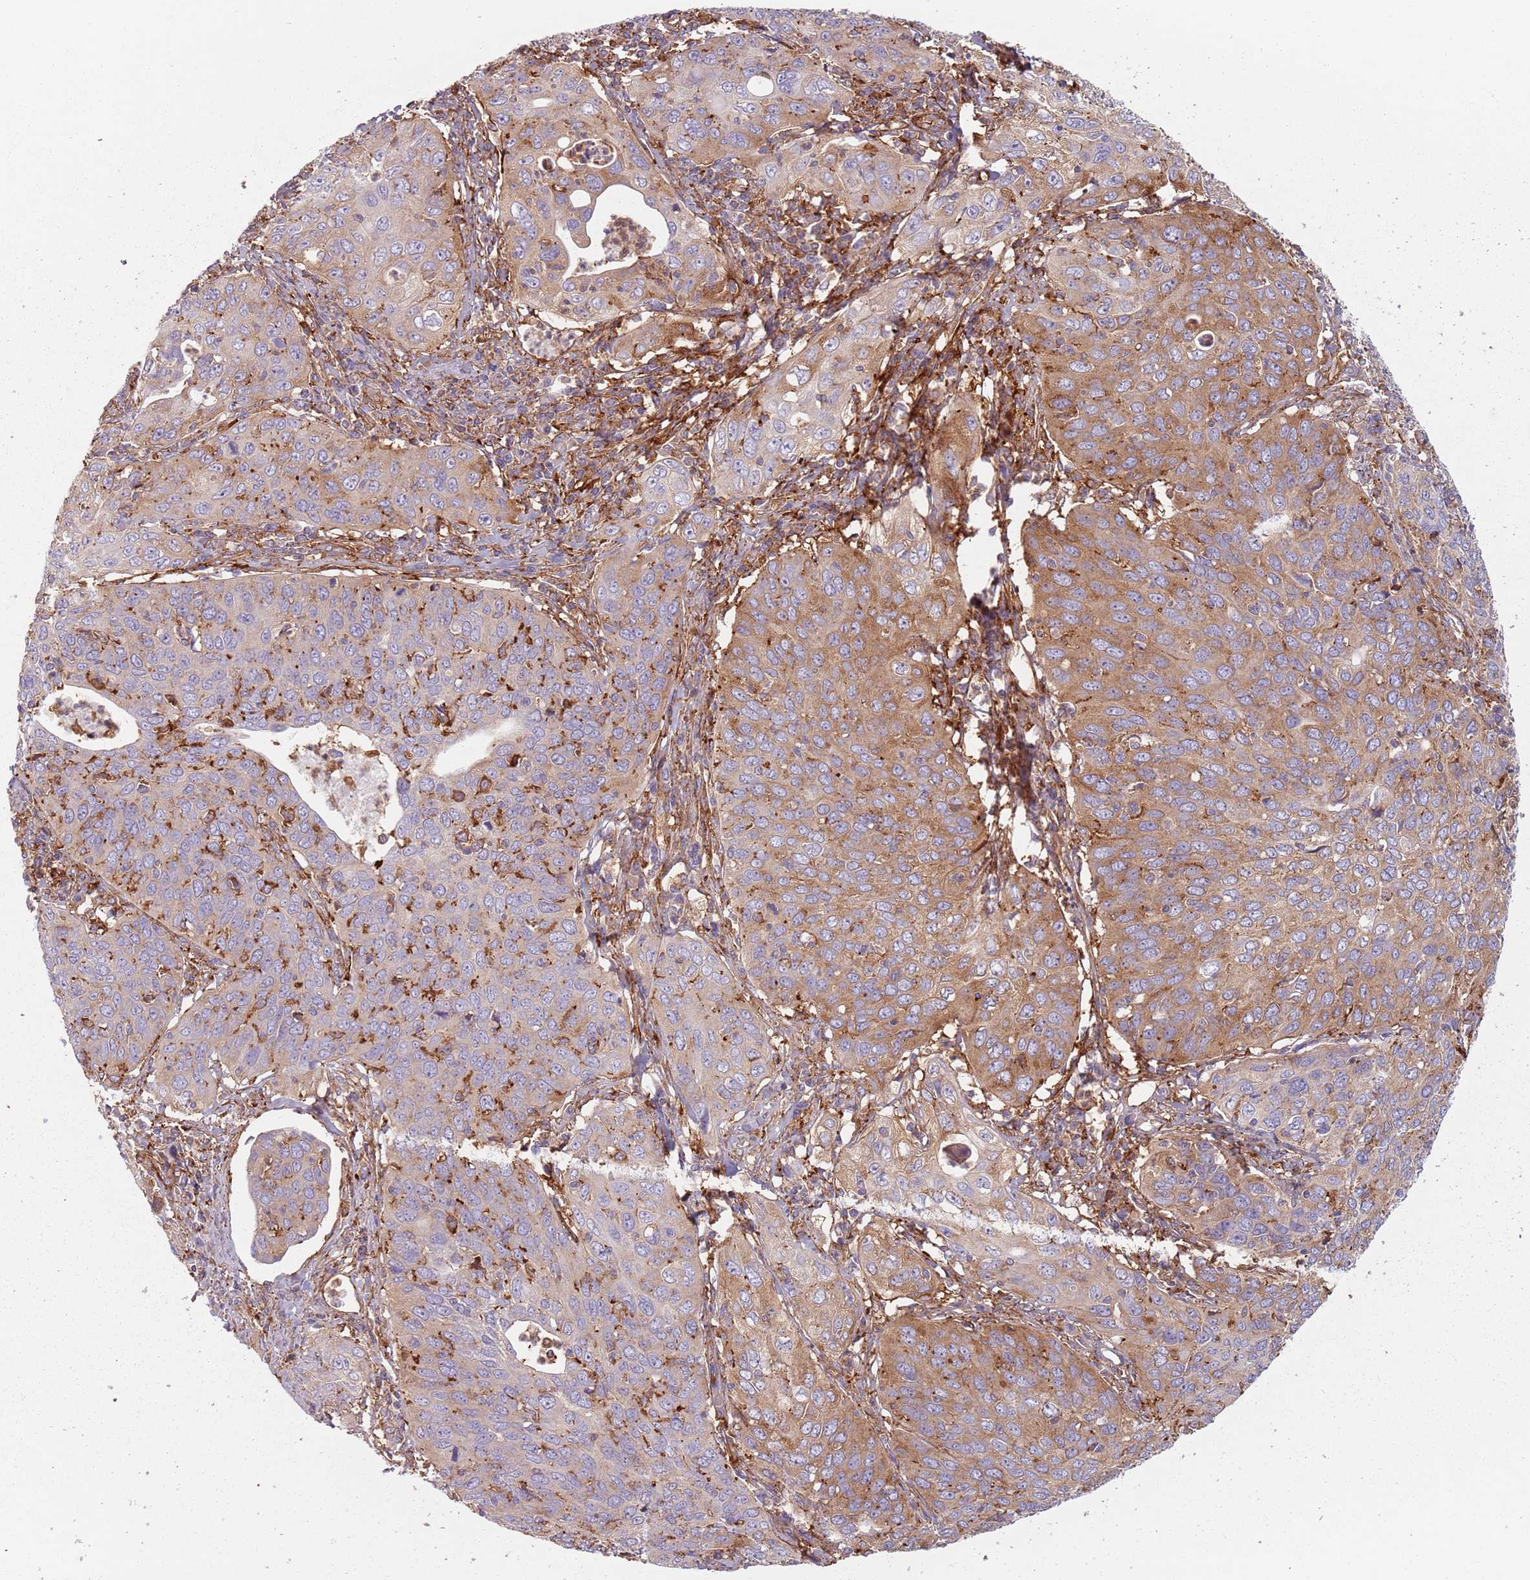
{"staining": {"intensity": "moderate", "quantity": "25%-75%", "location": "cytoplasmic/membranous"}, "tissue": "cervical cancer", "cell_type": "Tumor cells", "image_type": "cancer", "snomed": [{"axis": "morphology", "description": "Squamous cell carcinoma, NOS"}, {"axis": "topography", "description": "Cervix"}], "caption": "A high-resolution photomicrograph shows IHC staining of squamous cell carcinoma (cervical), which demonstrates moderate cytoplasmic/membranous positivity in approximately 25%-75% of tumor cells. Ihc stains the protein of interest in brown and the nuclei are stained blue.", "gene": "TPD52L2", "patient": {"sex": "female", "age": 36}}